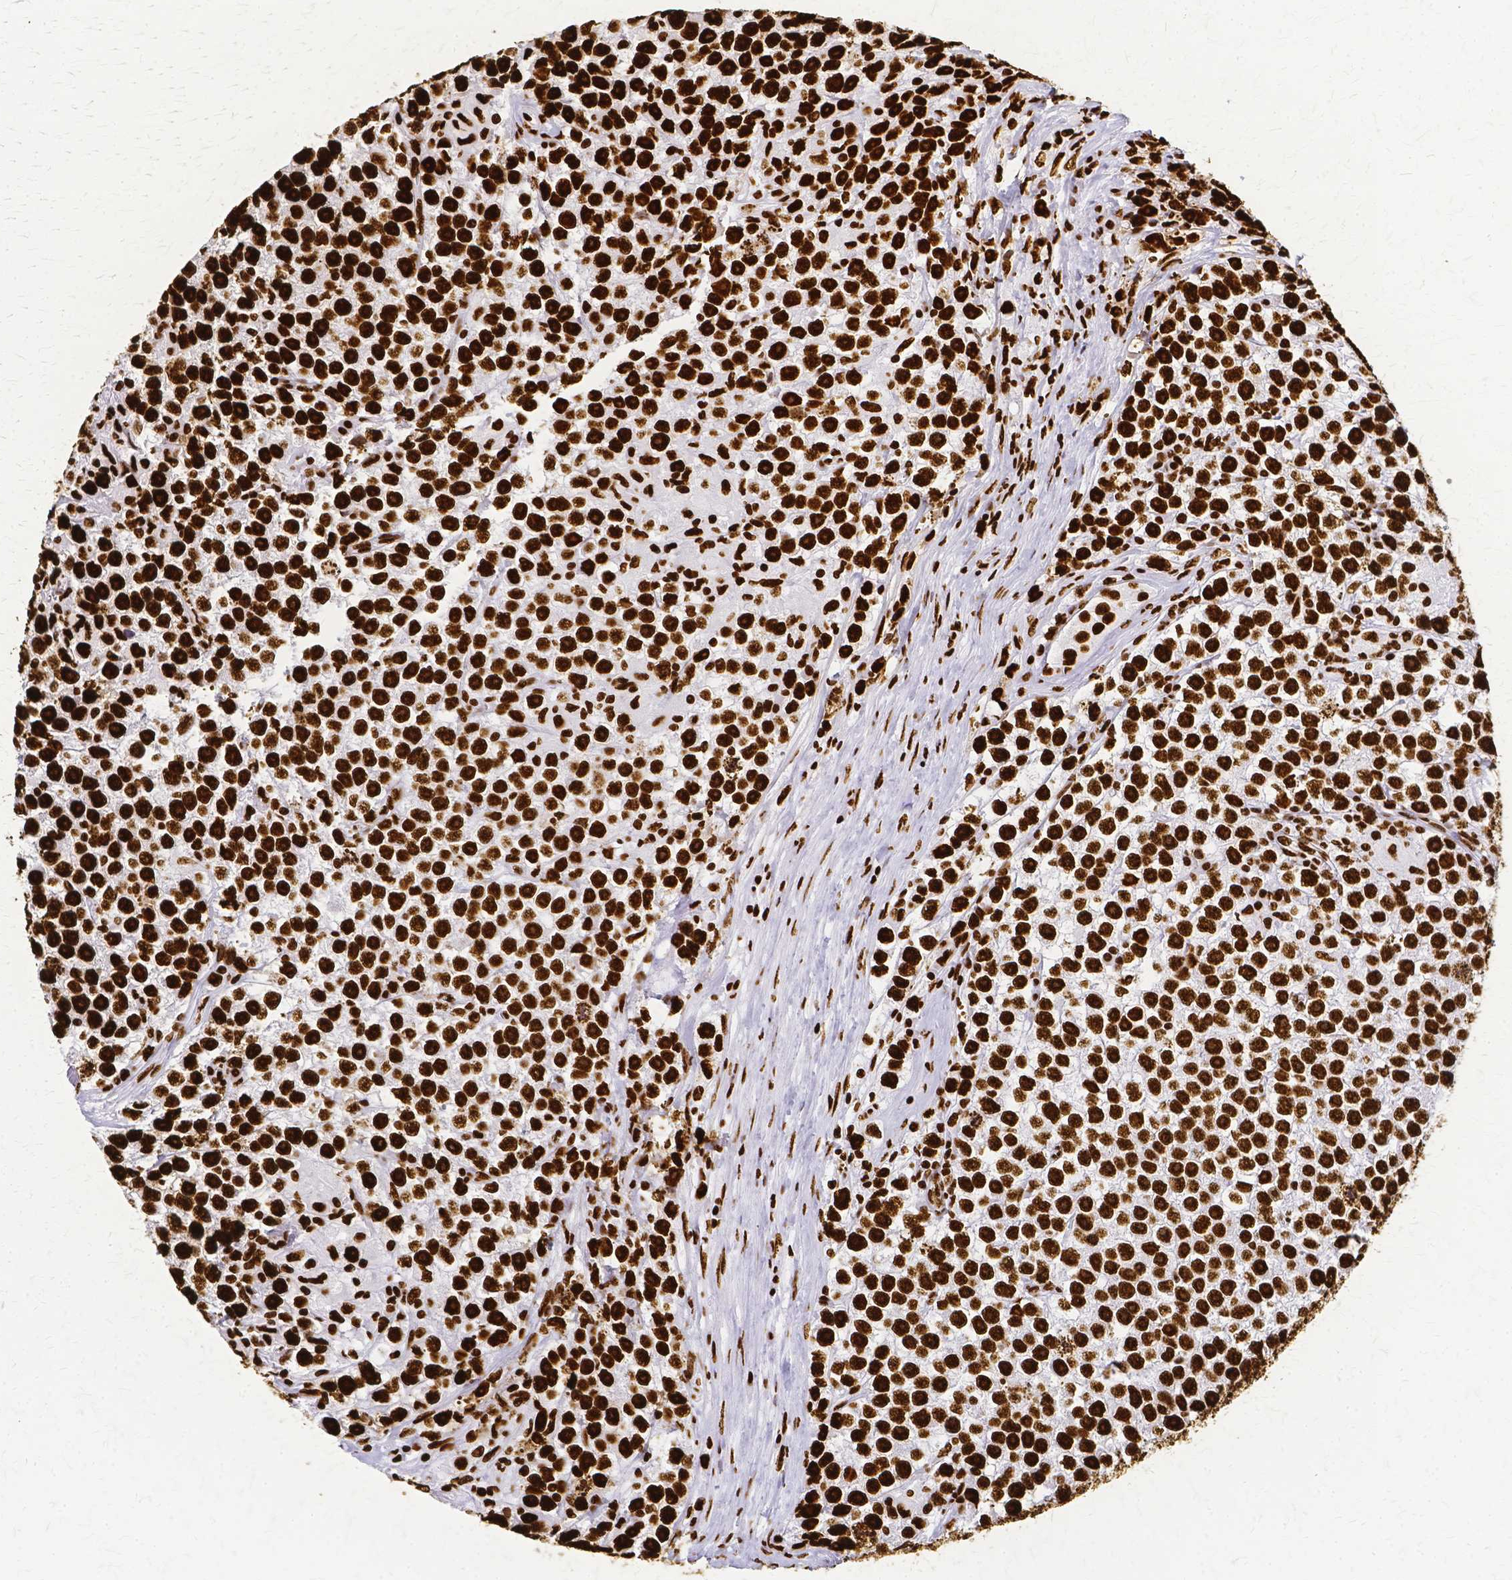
{"staining": {"intensity": "strong", "quantity": ">75%", "location": "nuclear"}, "tissue": "testis cancer", "cell_type": "Tumor cells", "image_type": "cancer", "snomed": [{"axis": "morphology", "description": "Seminoma, NOS"}, {"axis": "topography", "description": "Testis"}], "caption": "Human testis seminoma stained for a protein (brown) demonstrates strong nuclear positive expression in about >75% of tumor cells.", "gene": "SFPQ", "patient": {"sex": "male", "age": 31}}